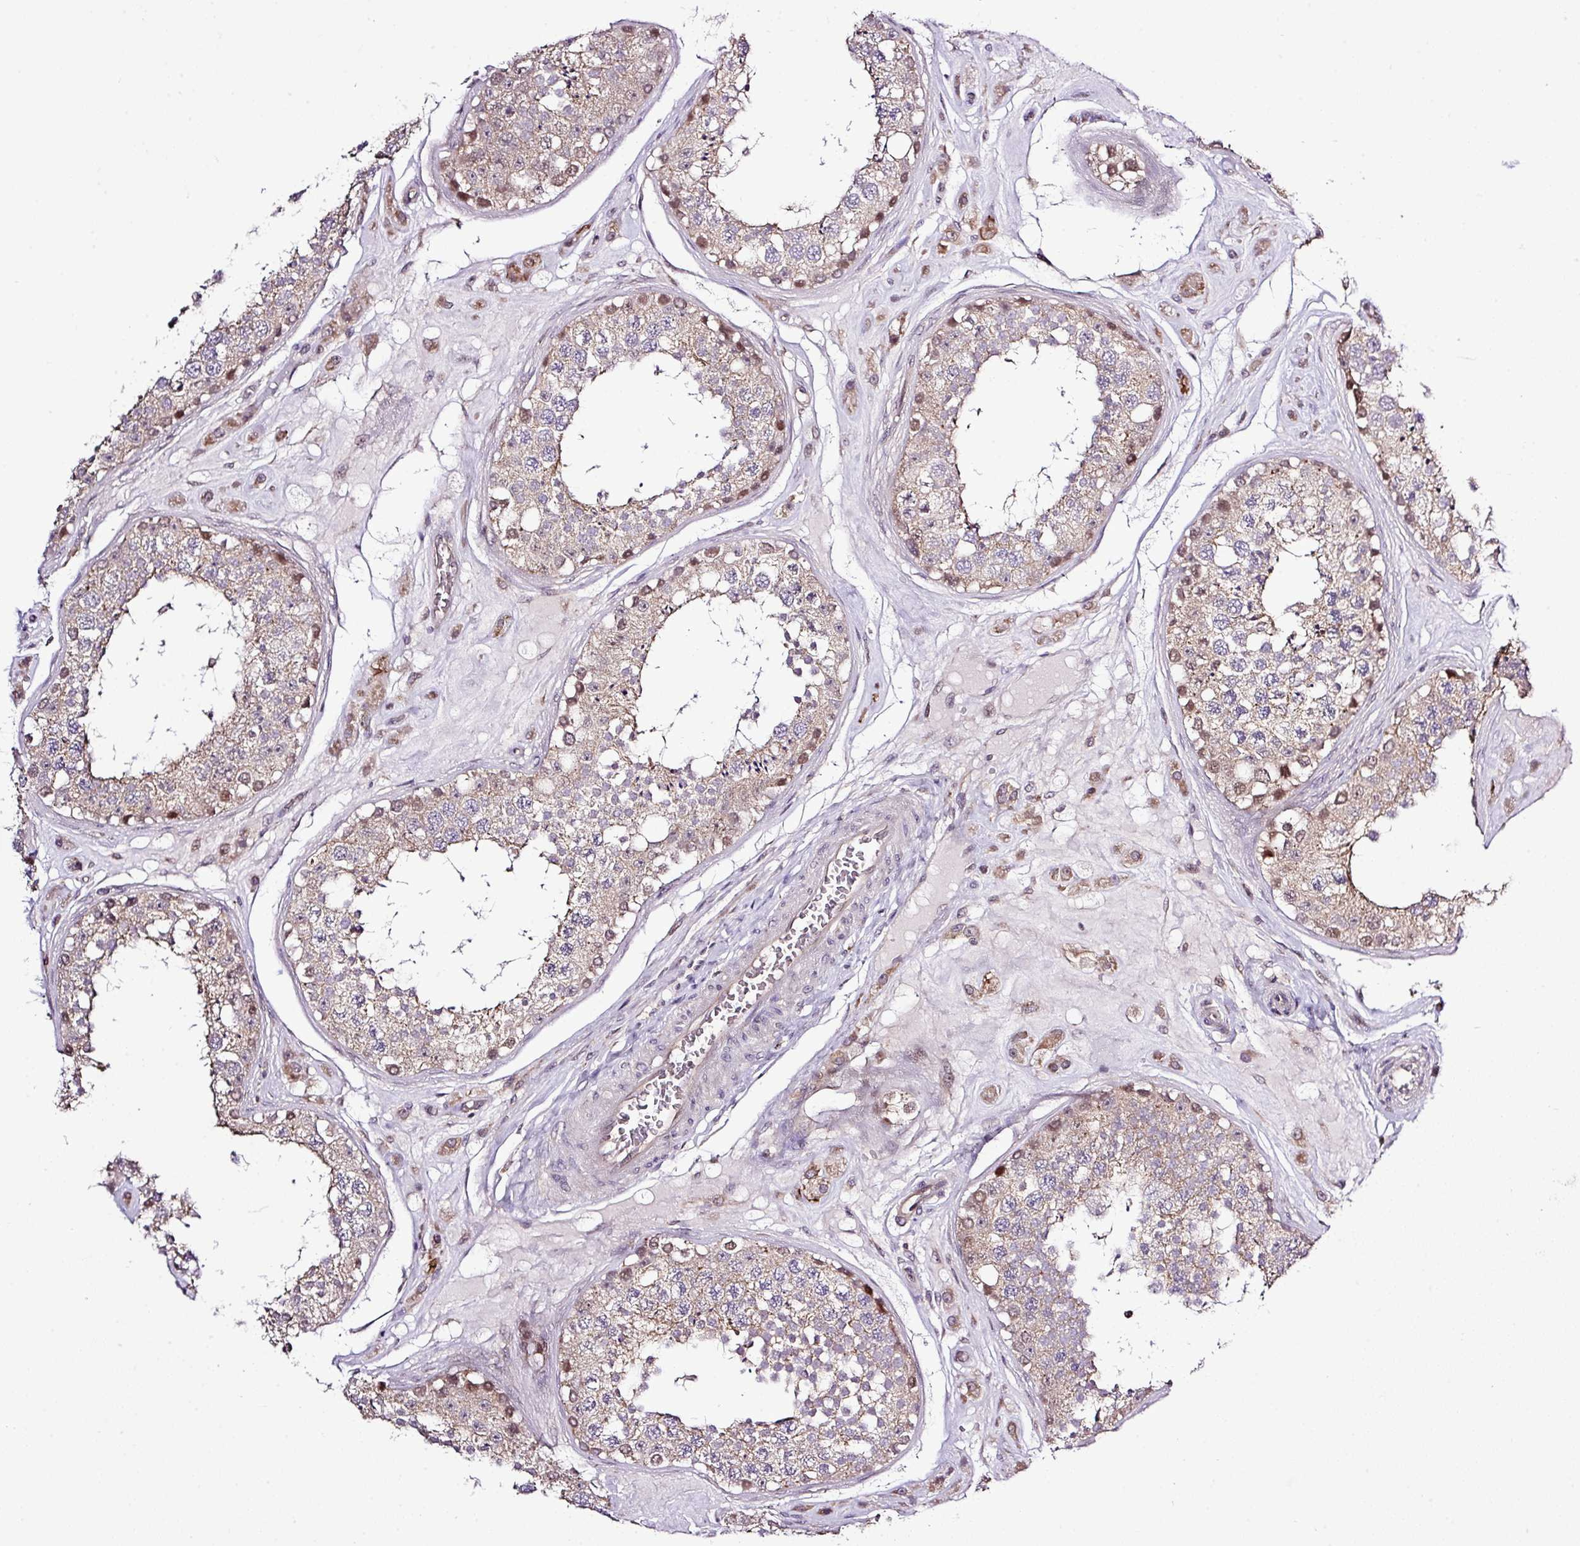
{"staining": {"intensity": "strong", "quantity": "<25%", "location": "cytoplasmic/membranous,nuclear"}, "tissue": "testis", "cell_type": "Cells in seminiferous ducts", "image_type": "normal", "snomed": [{"axis": "morphology", "description": "Normal tissue, NOS"}, {"axis": "topography", "description": "Testis"}], "caption": "Testis stained for a protein demonstrates strong cytoplasmic/membranous,nuclear positivity in cells in seminiferous ducts. (DAB (3,3'-diaminobenzidine) IHC, brown staining for protein, blue staining for nuclei).", "gene": "SMCO4", "patient": {"sex": "male", "age": 25}}